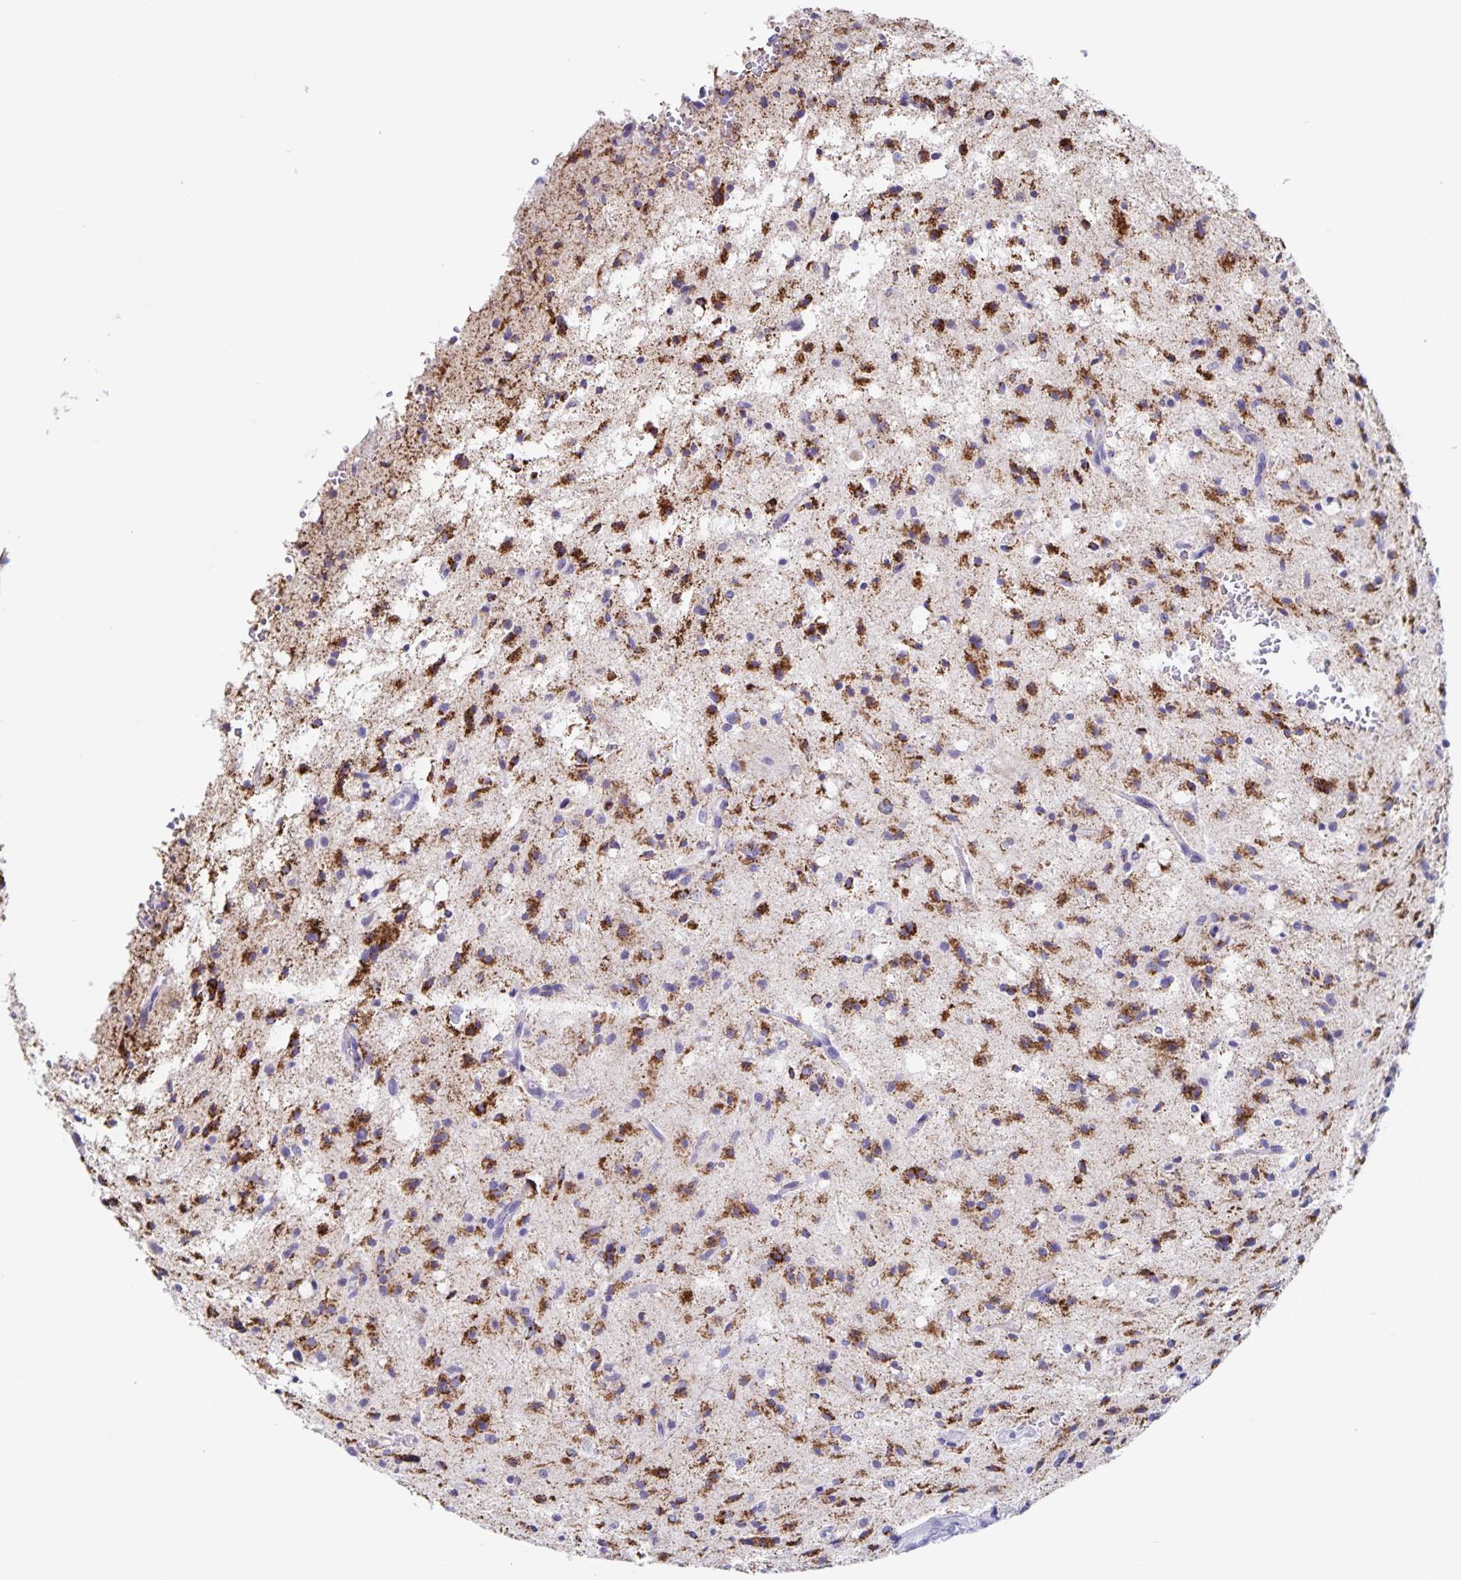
{"staining": {"intensity": "strong", "quantity": "25%-75%", "location": "cytoplasmic/membranous"}, "tissue": "glioma", "cell_type": "Tumor cells", "image_type": "cancer", "snomed": [{"axis": "morphology", "description": "Glioma, malignant, Low grade"}, {"axis": "topography", "description": "Brain"}], "caption": "DAB (3,3'-diaminobenzidine) immunohistochemical staining of human glioma exhibits strong cytoplasmic/membranous protein staining in approximately 25%-75% of tumor cells. (DAB (3,3'-diaminobenzidine) IHC, brown staining for protein, blue staining for nuclei).", "gene": "RPL36A", "patient": {"sex": "female", "age": 58}}